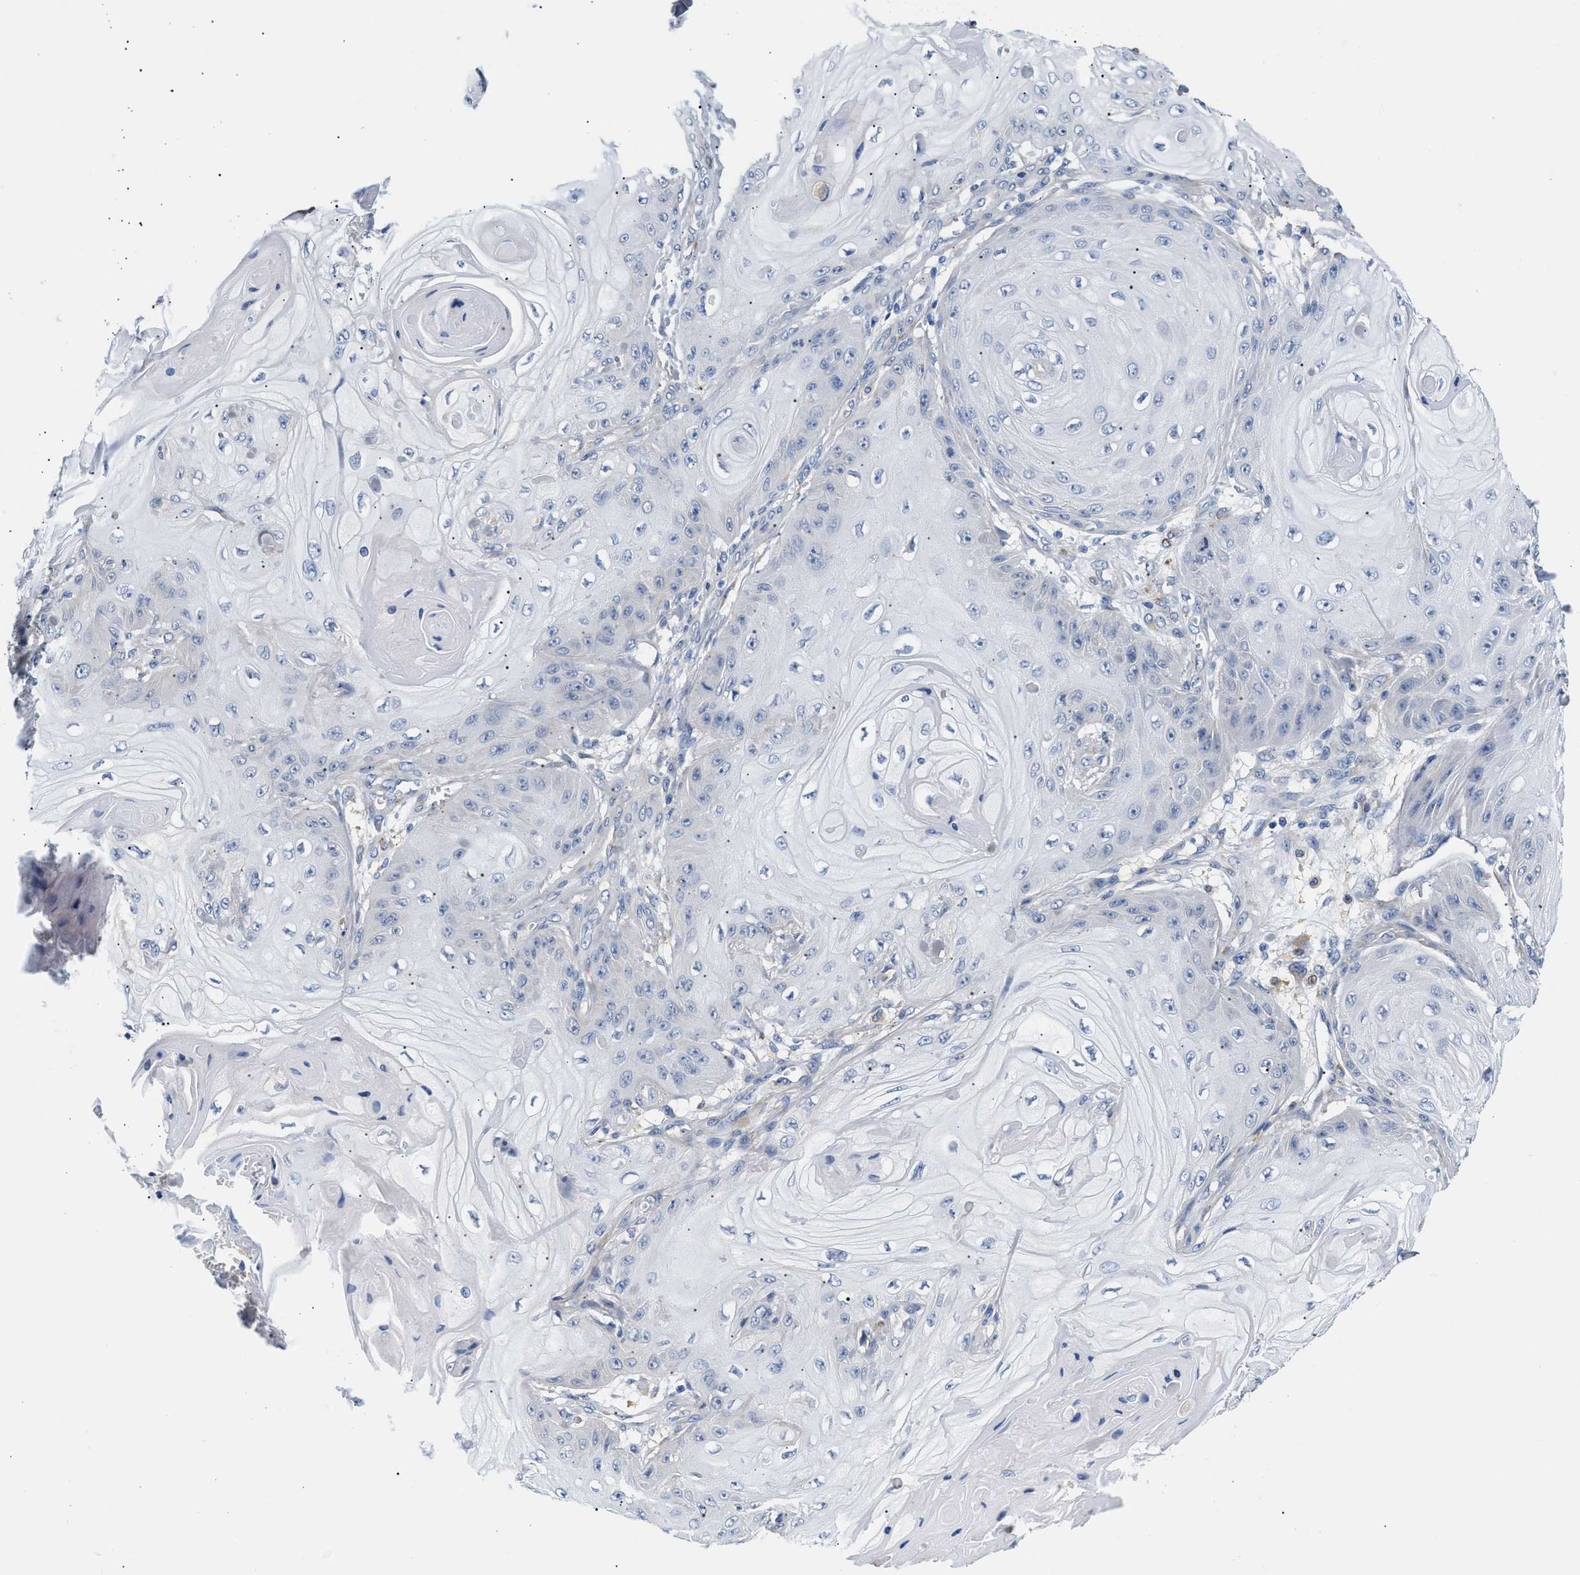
{"staining": {"intensity": "negative", "quantity": "none", "location": "none"}, "tissue": "skin cancer", "cell_type": "Tumor cells", "image_type": "cancer", "snomed": [{"axis": "morphology", "description": "Squamous cell carcinoma, NOS"}, {"axis": "topography", "description": "Skin"}], "caption": "Immunohistochemistry (IHC) micrograph of neoplastic tissue: human squamous cell carcinoma (skin) stained with DAB demonstrates no significant protein positivity in tumor cells.", "gene": "ACTL7B", "patient": {"sex": "male", "age": 74}}